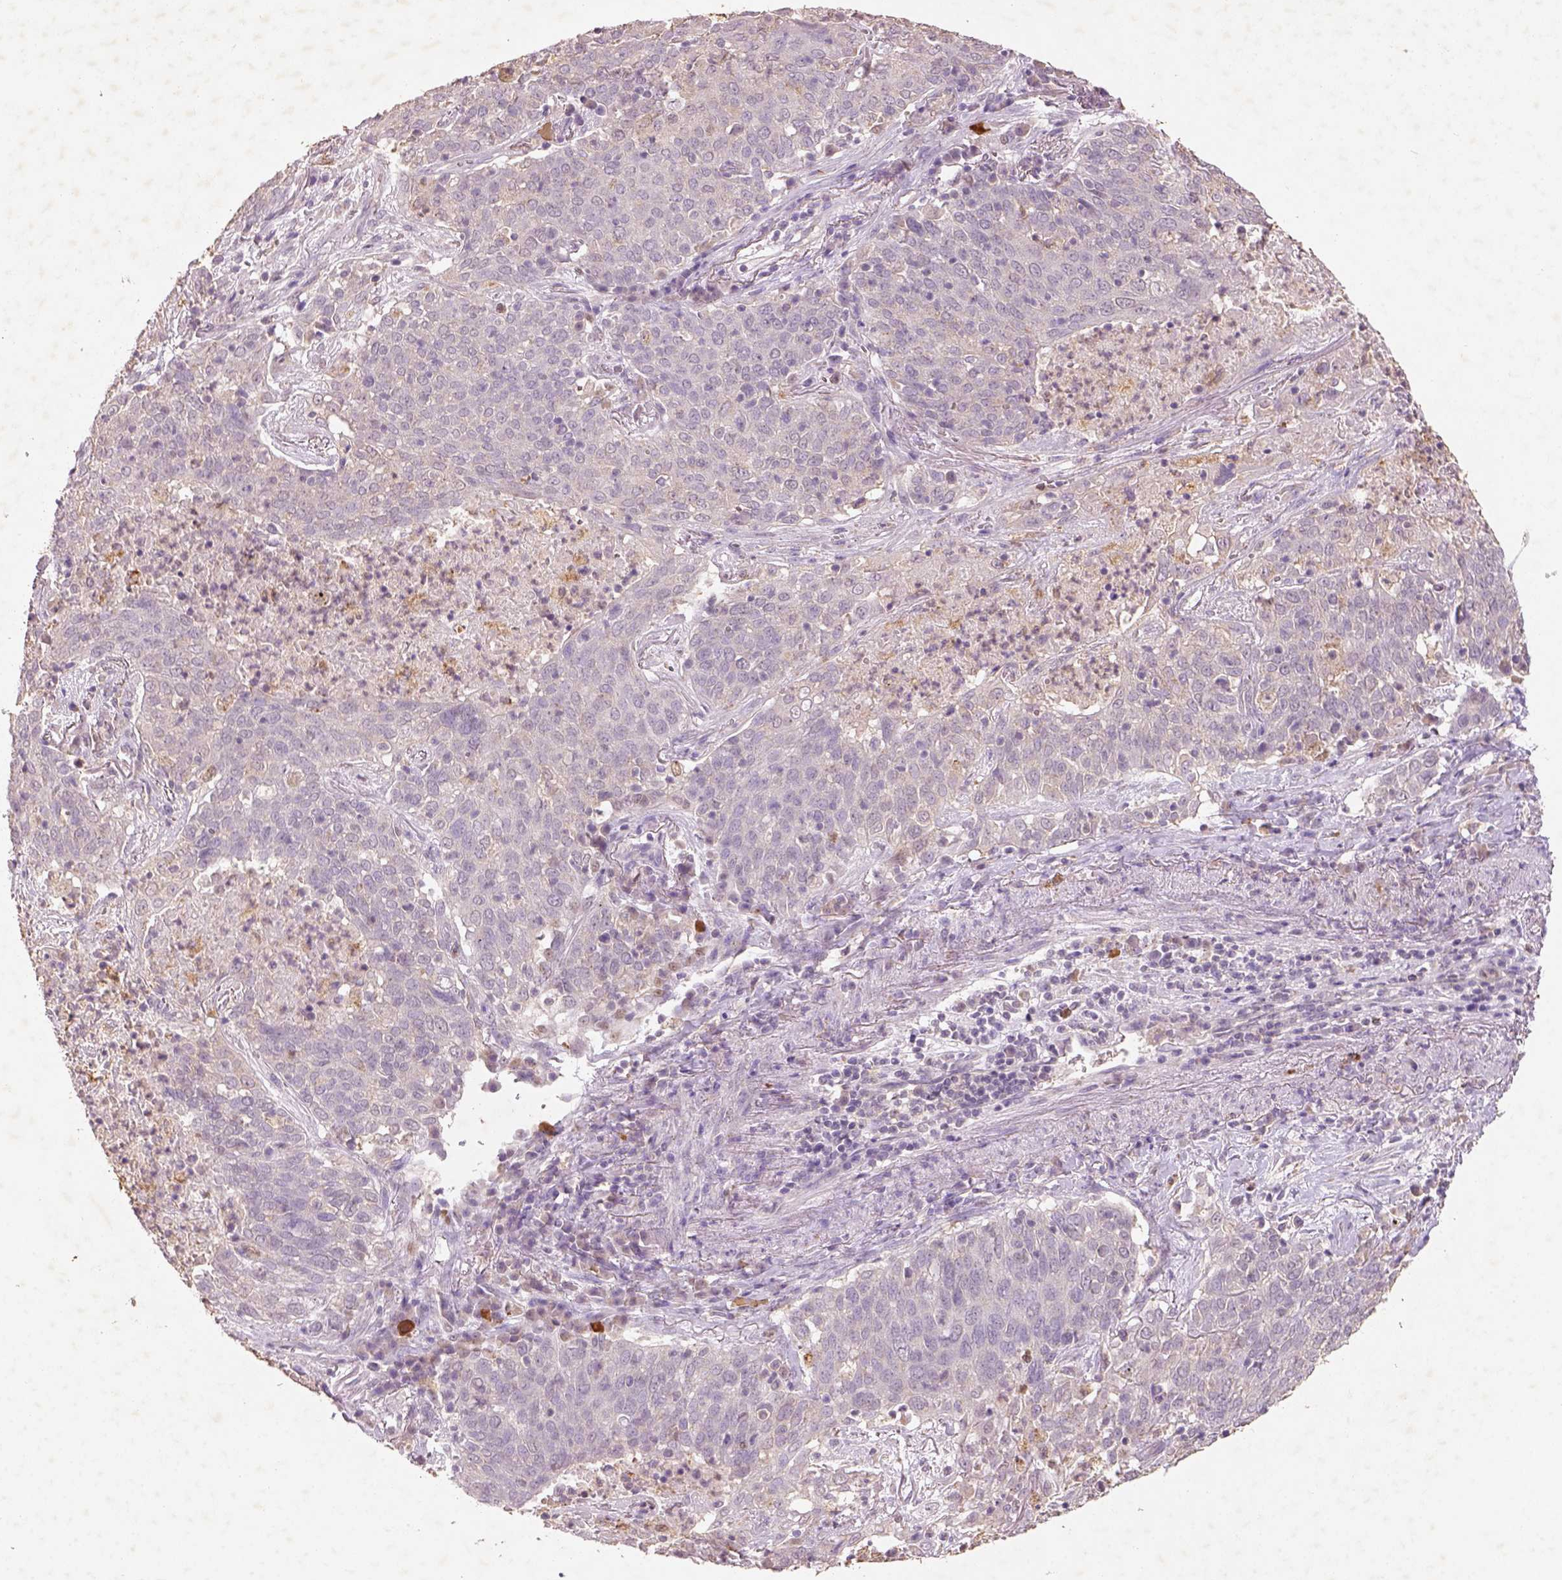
{"staining": {"intensity": "weak", "quantity": "<25%", "location": "cytoplasmic/membranous"}, "tissue": "lung cancer", "cell_type": "Tumor cells", "image_type": "cancer", "snomed": [{"axis": "morphology", "description": "Squamous cell carcinoma, NOS"}, {"axis": "topography", "description": "Lung"}], "caption": "High magnification brightfield microscopy of squamous cell carcinoma (lung) stained with DAB (brown) and counterstained with hematoxylin (blue): tumor cells show no significant expression.", "gene": "AP2B1", "patient": {"sex": "male", "age": 82}}